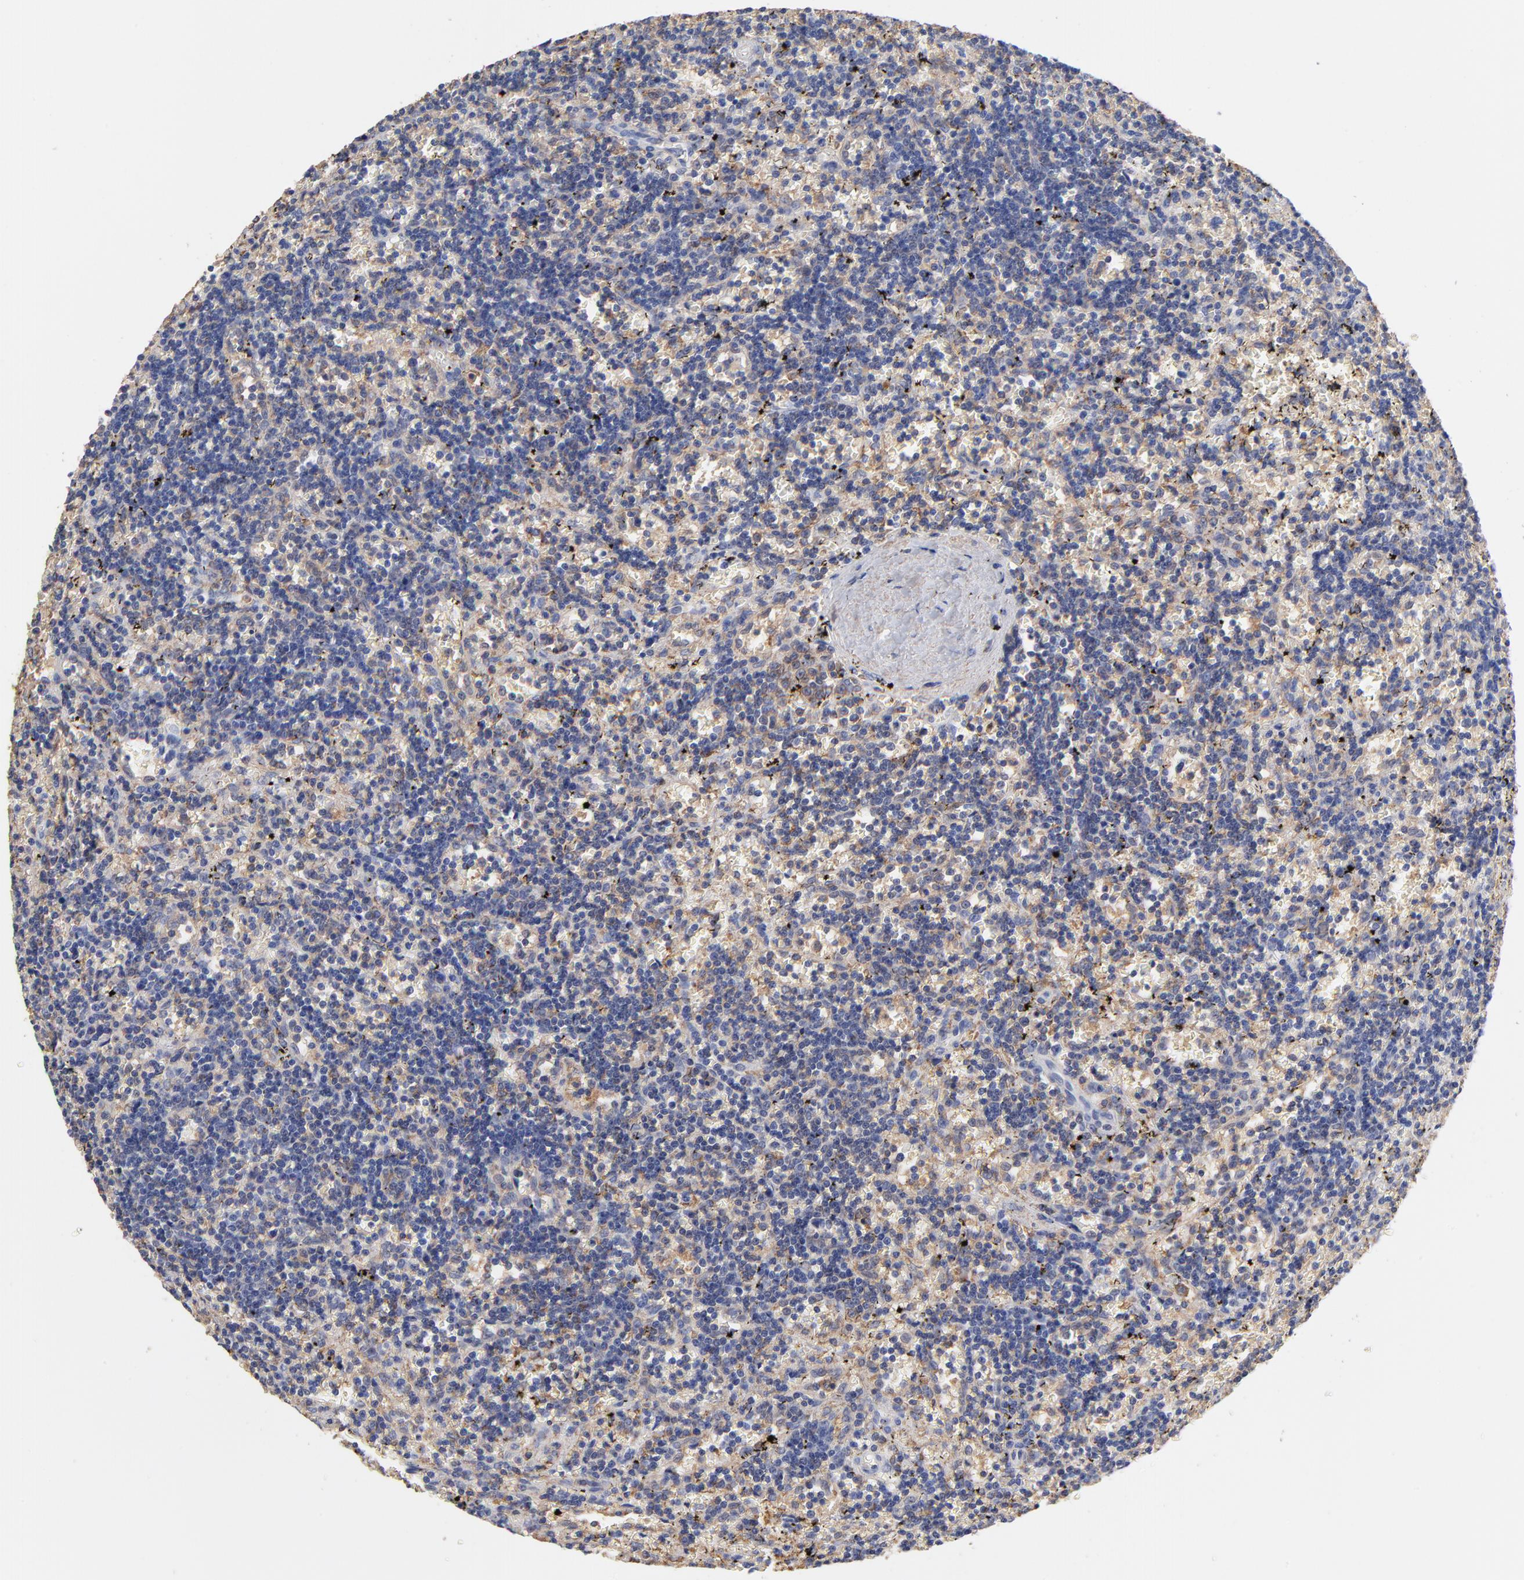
{"staining": {"intensity": "weak", "quantity": ">75%", "location": "cytoplasmic/membranous"}, "tissue": "lymphoma", "cell_type": "Tumor cells", "image_type": "cancer", "snomed": [{"axis": "morphology", "description": "Malignant lymphoma, non-Hodgkin's type, Low grade"}, {"axis": "topography", "description": "Spleen"}], "caption": "Tumor cells show low levels of weak cytoplasmic/membranous positivity in about >75% of cells in human malignant lymphoma, non-Hodgkin's type (low-grade).", "gene": "ASL", "patient": {"sex": "male", "age": 60}}